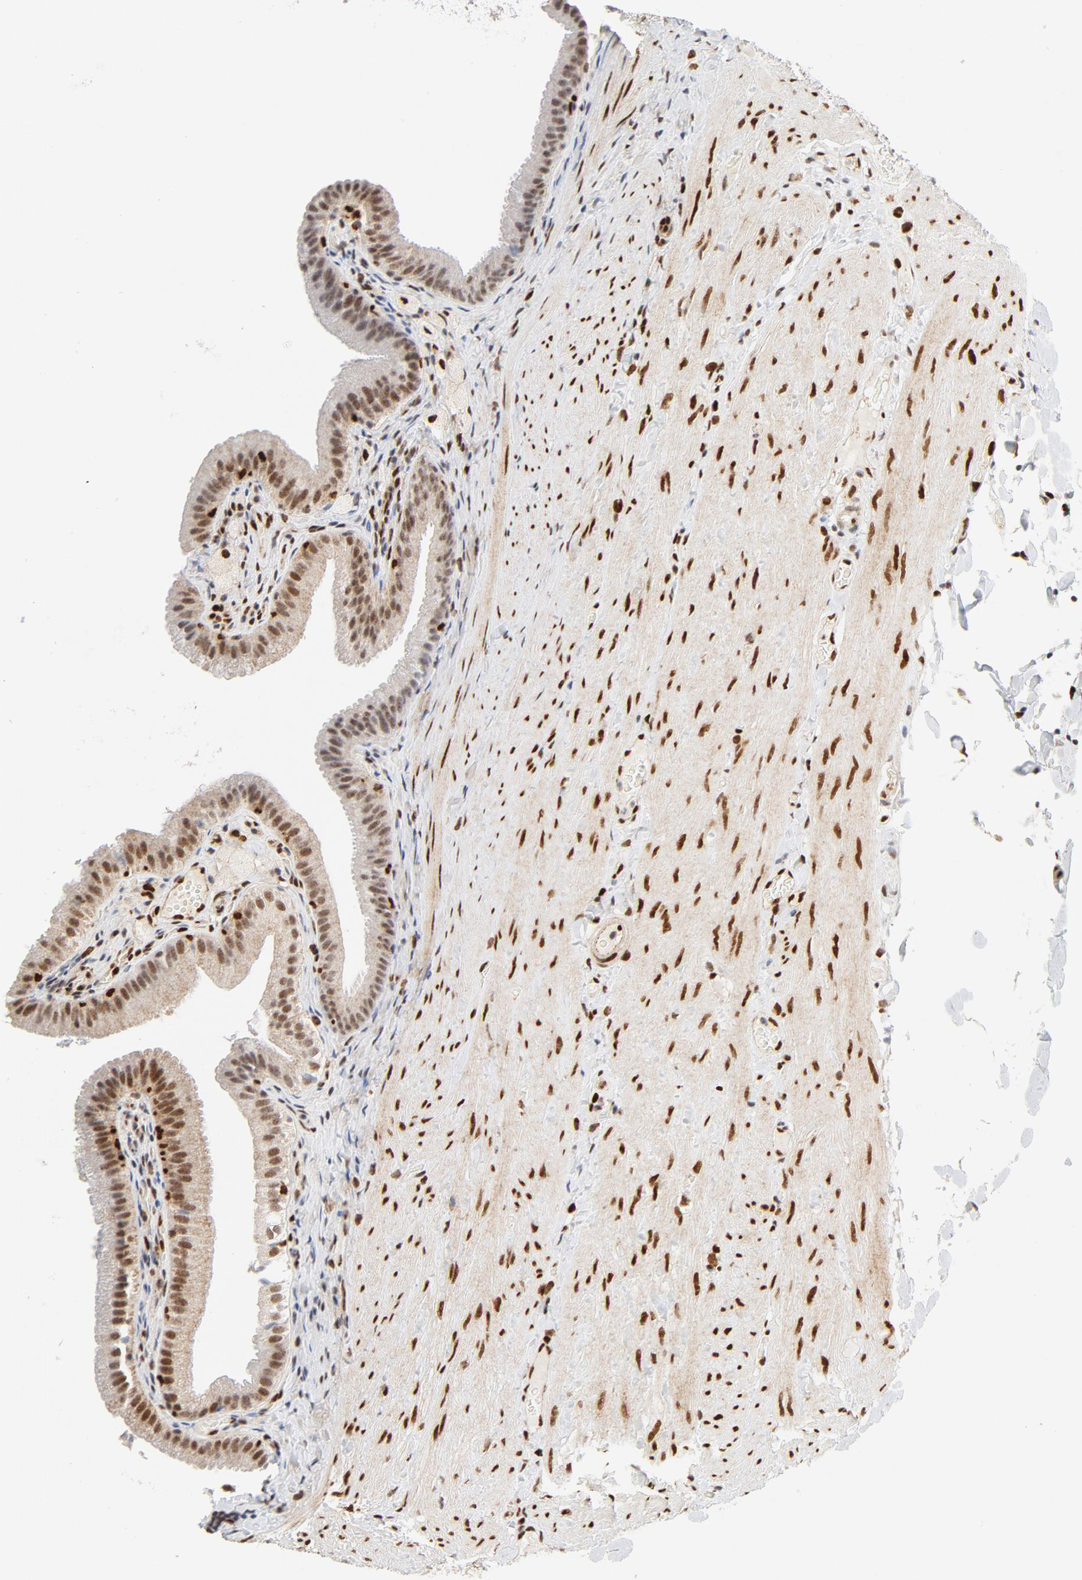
{"staining": {"intensity": "moderate", "quantity": ">75%", "location": "nuclear"}, "tissue": "gallbladder", "cell_type": "Glandular cells", "image_type": "normal", "snomed": [{"axis": "morphology", "description": "Normal tissue, NOS"}, {"axis": "topography", "description": "Gallbladder"}], "caption": "Glandular cells show medium levels of moderate nuclear staining in approximately >75% of cells in normal gallbladder. Nuclei are stained in blue.", "gene": "MEF2A", "patient": {"sex": "female", "age": 24}}